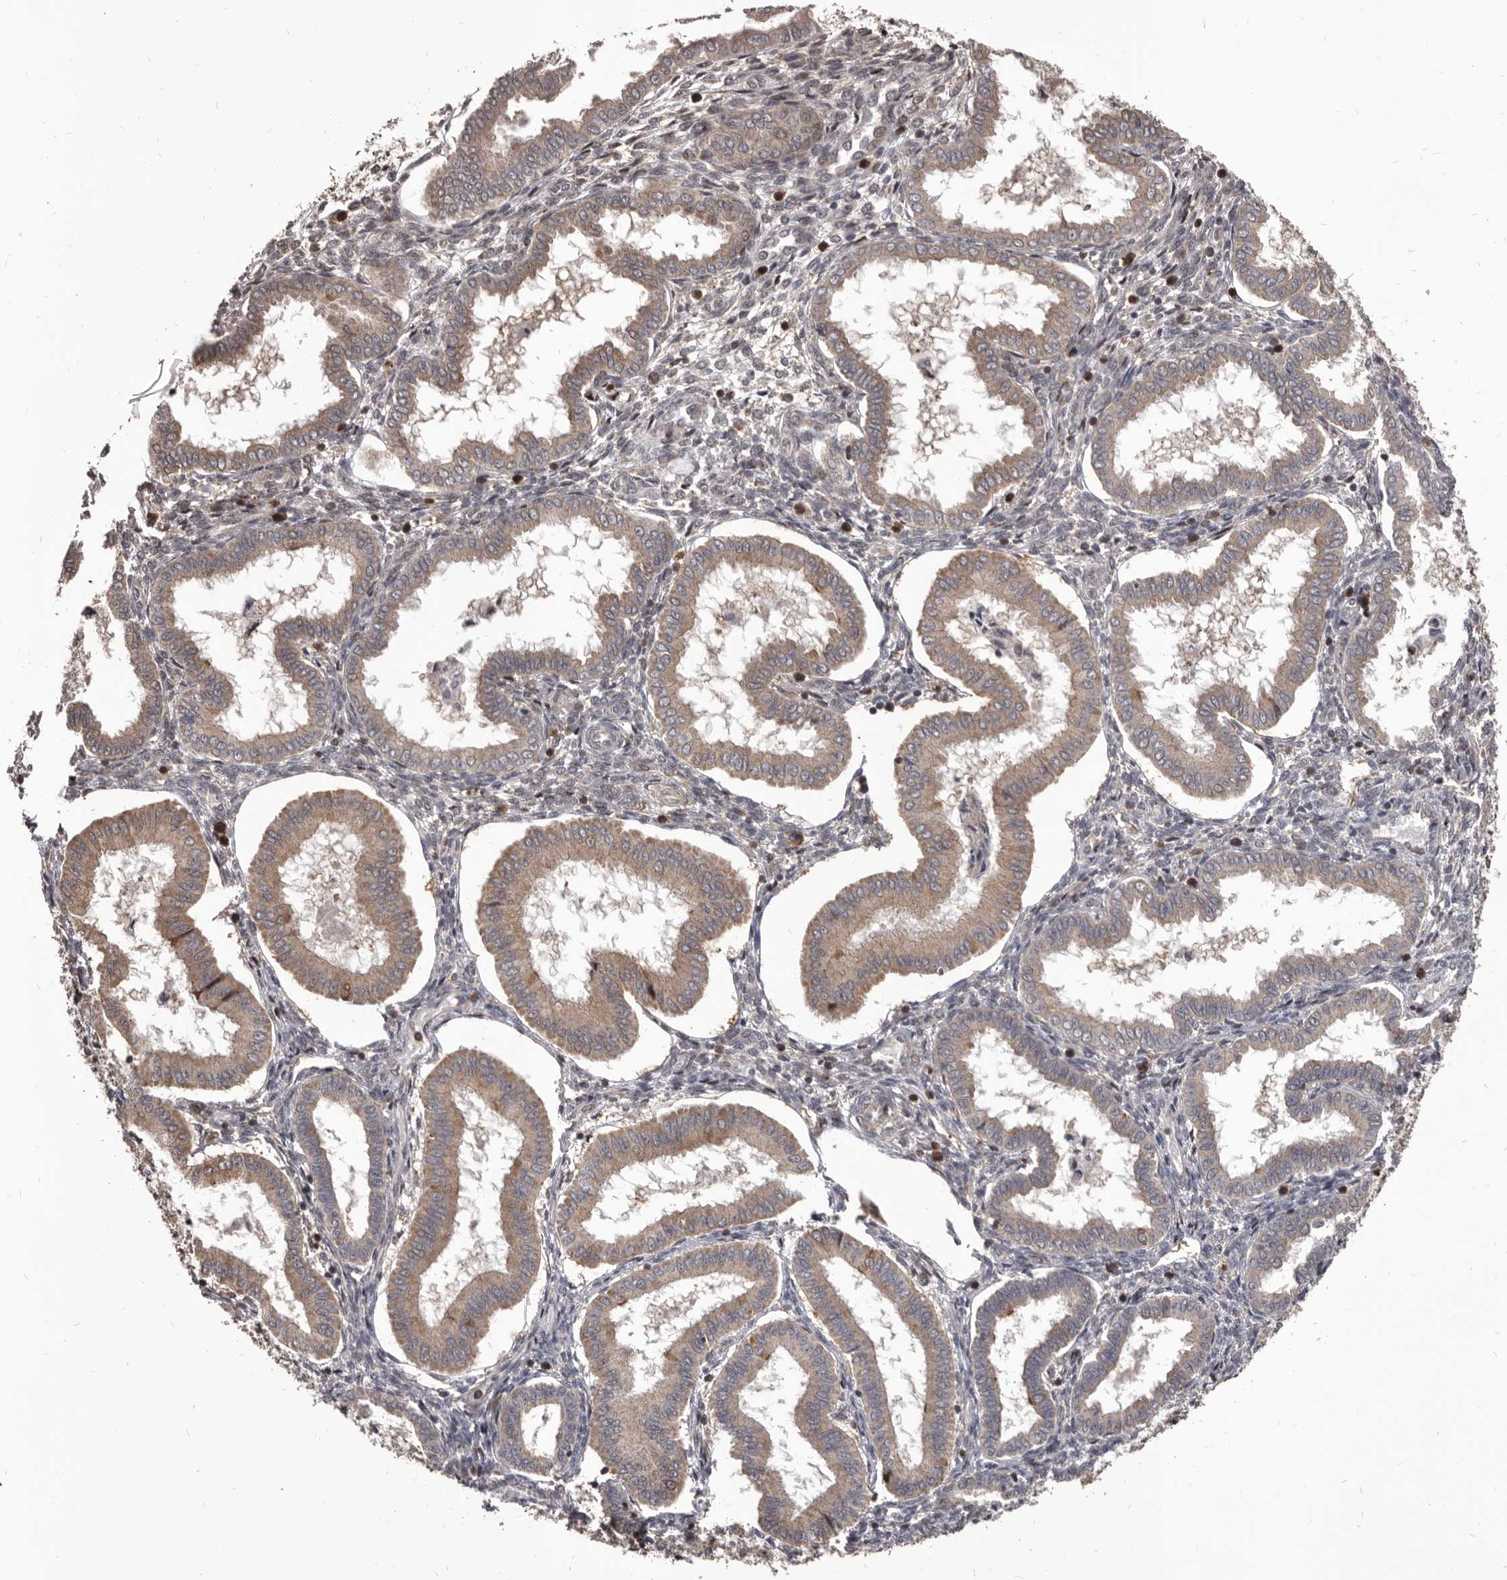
{"staining": {"intensity": "weak", "quantity": "<25%", "location": "cytoplasmic/membranous"}, "tissue": "endometrium", "cell_type": "Cells in endometrial stroma", "image_type": "normal", "snomed": [{"axis": "morphology", "description": "Normal tissue, NOS"}, {"axis": "topography", "description": "Endometrium"}], "caption": "Immunohistochemical staining of unremarkable endometrium displays no significant positivity in cells in endometrial stroma. (Stains: DAB (3,3'-diaminobenzidine) IHC with hematoxylin counter stain, Microscopy: brightfield microscopy at high magnification).", "gene": "MAP3K14", "patient": {"sex": "female", "age": 24}}